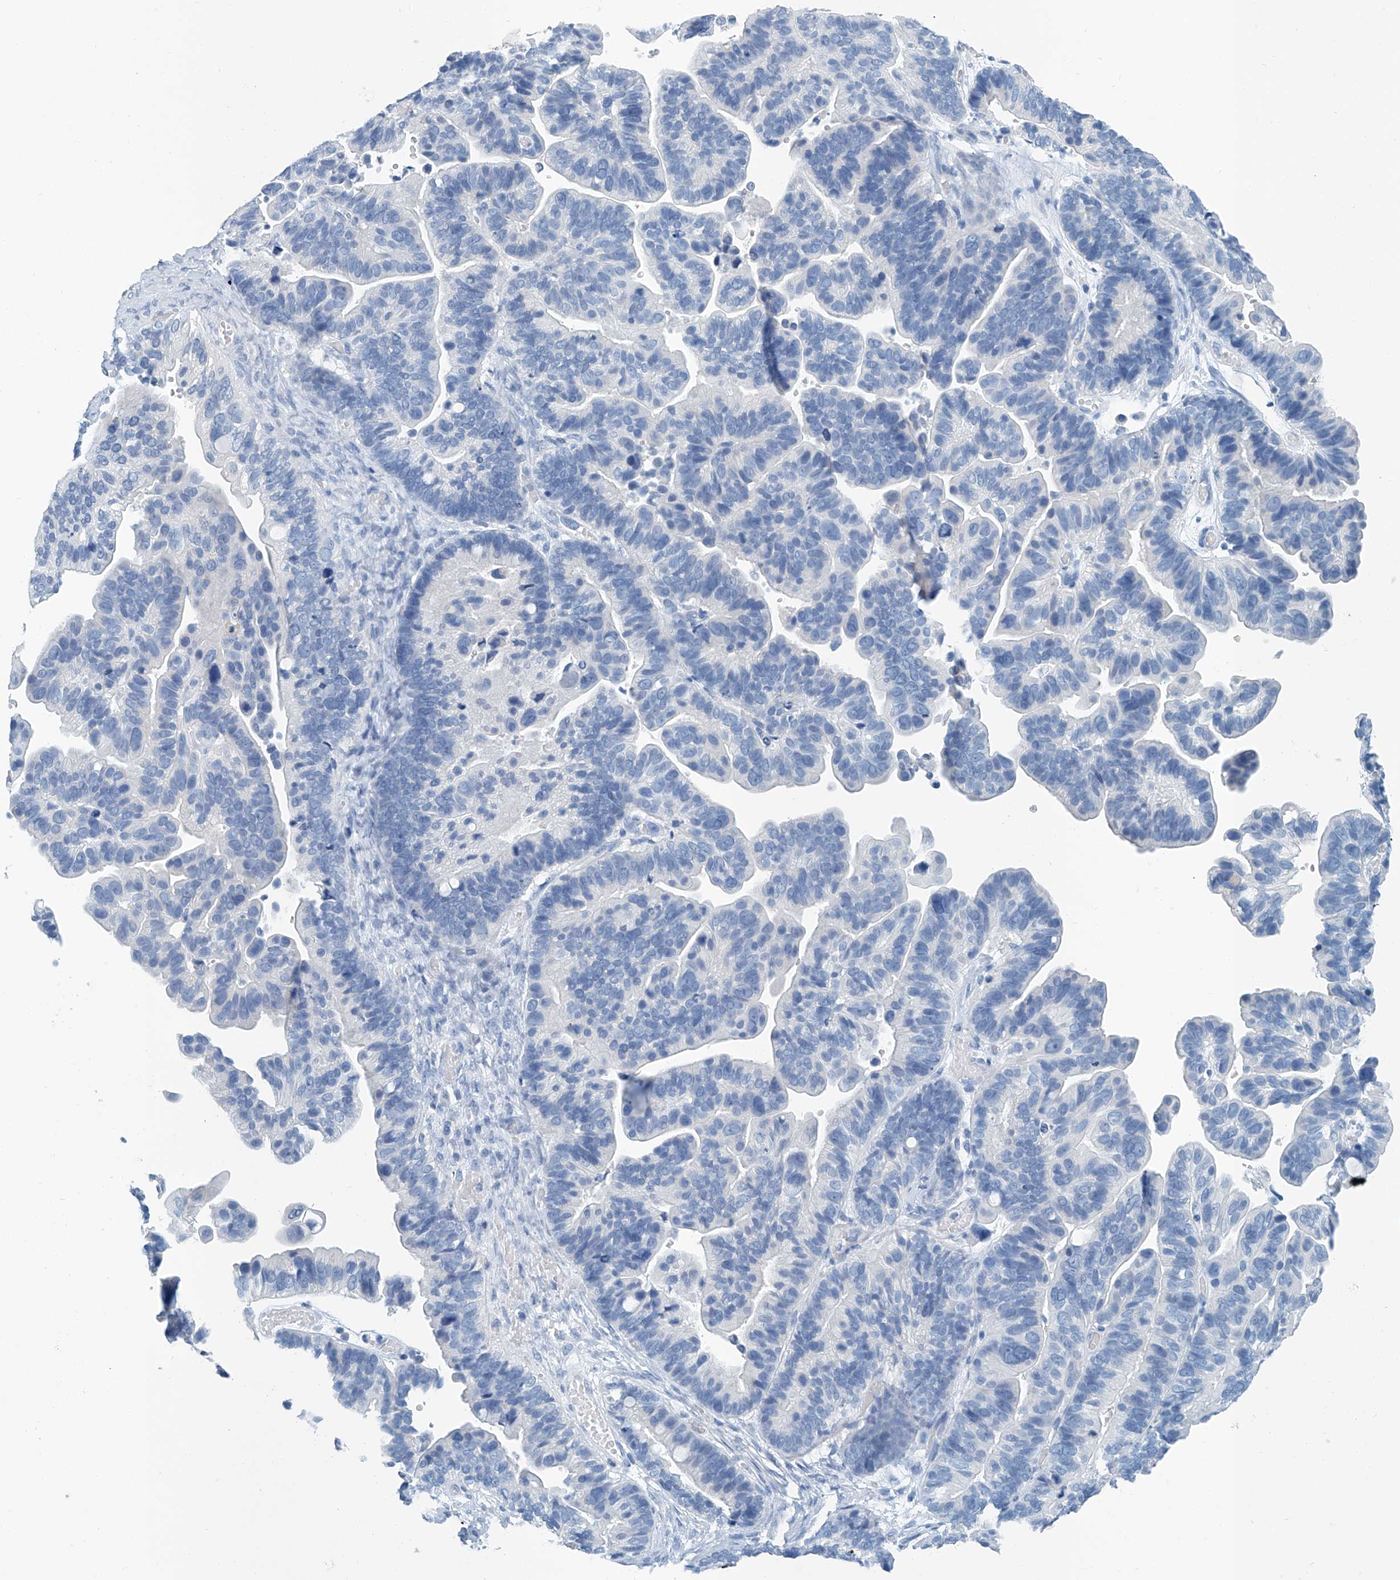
{"staining": {"intensity": "negative", "quantity": "none", "location": "none"}, "tissue": "ovarian cancer", "cell_type": "Tumor cells", "image_type": "cancer", "snomed": [{"axis": "morphology", "description": "Cystadenocarcinoma, serous, NOS"}, {"axis": "topography", "description": "Ovary"}], "caption": "This image is of ovarian serous cystadenocarcinoma stained with immunohistochemistry to label a protein in brown with the nuclei are counter-stained blue. There is no expression in tumor cells.", "gene": "CYP2A7", "patient": {"sex": "female", "age": 56}}